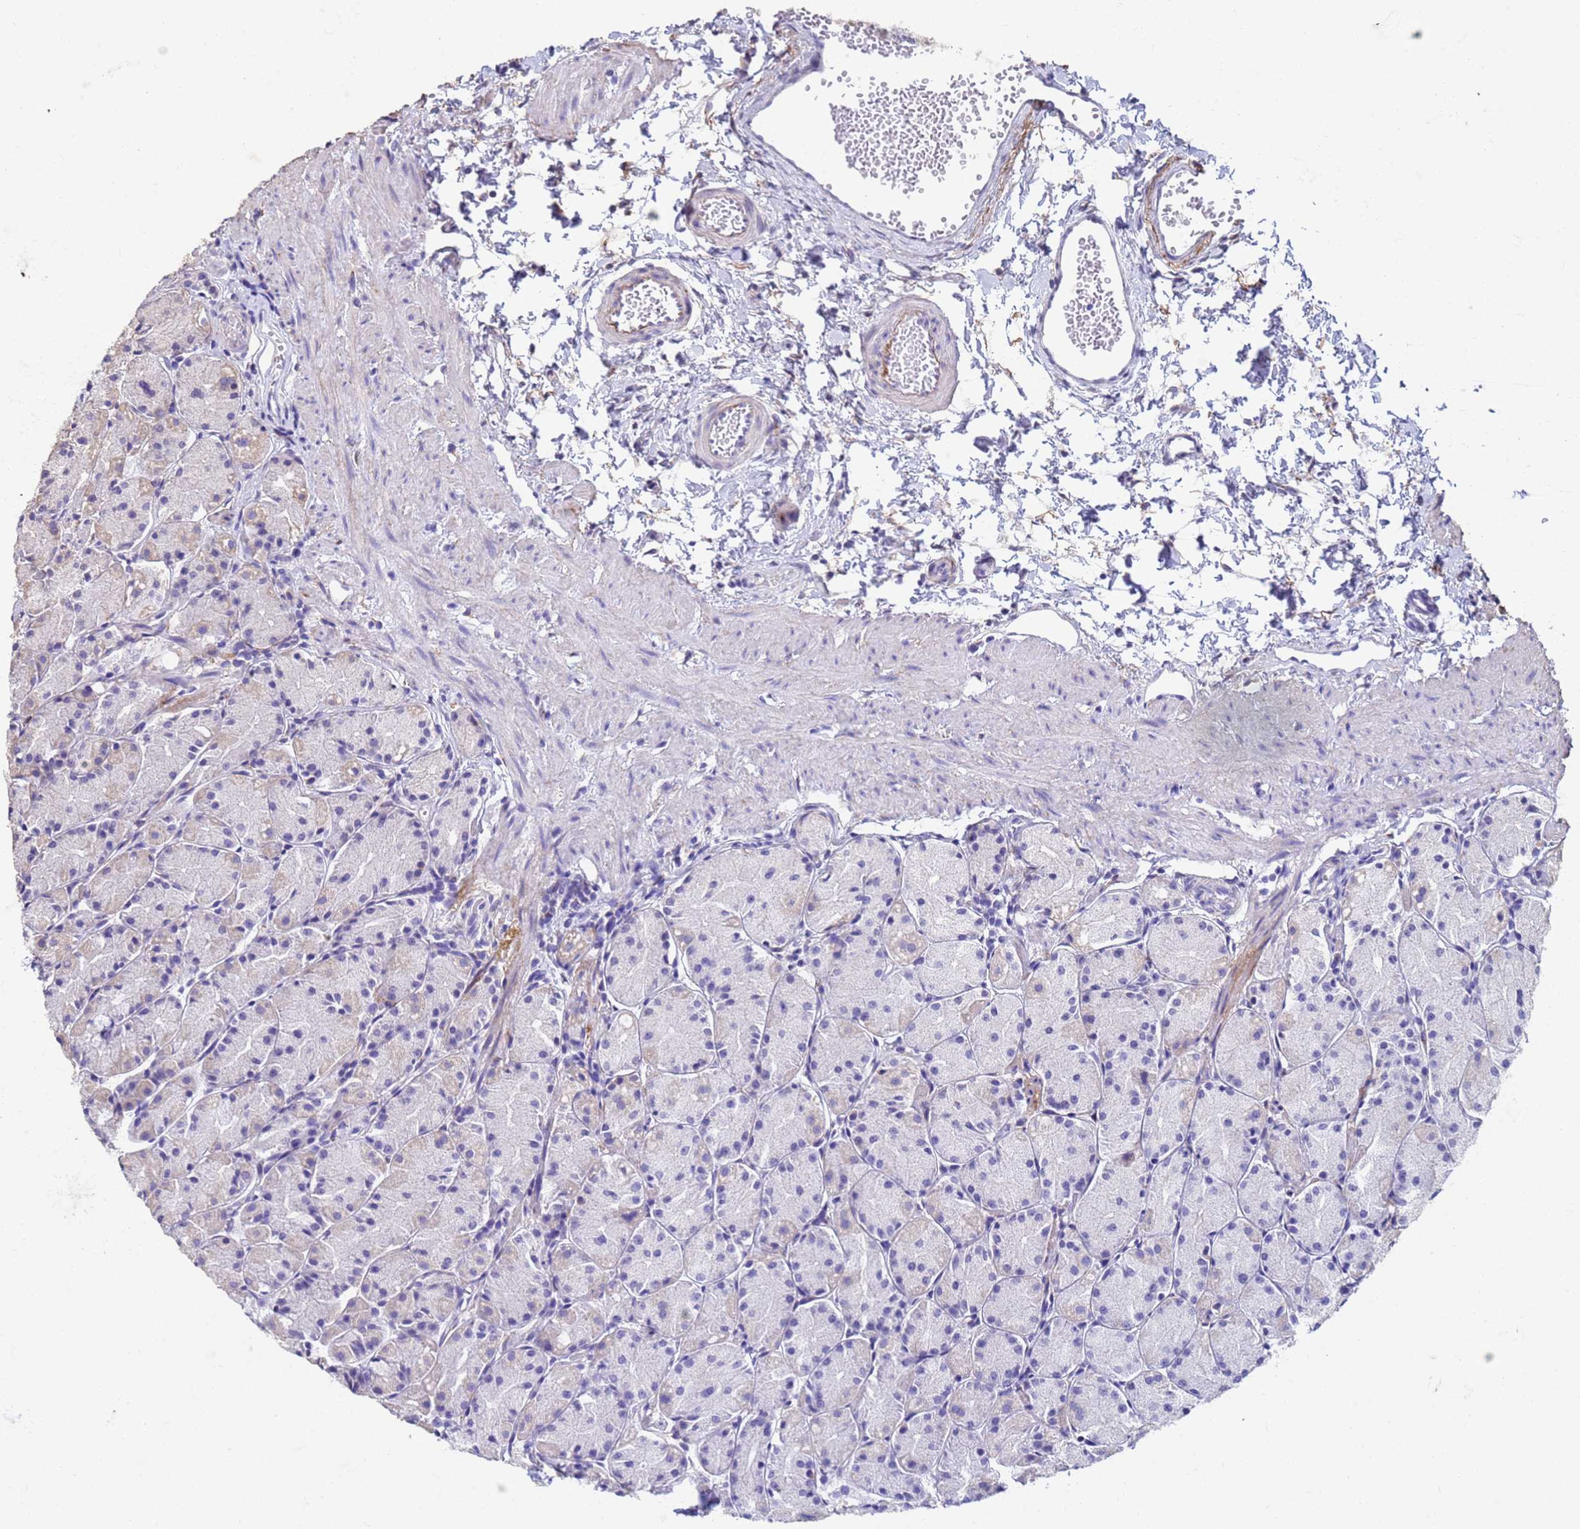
{"staining": {"intensity": "negative", "quantity": "none", "location": "none"}, "tissue": "stomach", "cell_type": "Glandular cells", "image_type": "normal", "snomed": [{"axis": "morphology", "description": "Normal tissue, NOS"}, {"axis": "topography", "description": "Stomach, upper"}], "caption": "Immunohistochemistry (IHC) histopathology image of normal stomach: stomach stained with DAB exhibits no significant protein staining in glandular cells. (Immunohistochemistry (IHC), brightfield microscopy, high magnification).", "gene": "SLC25A15", "patient": {"sex": "male", "age": 47}}